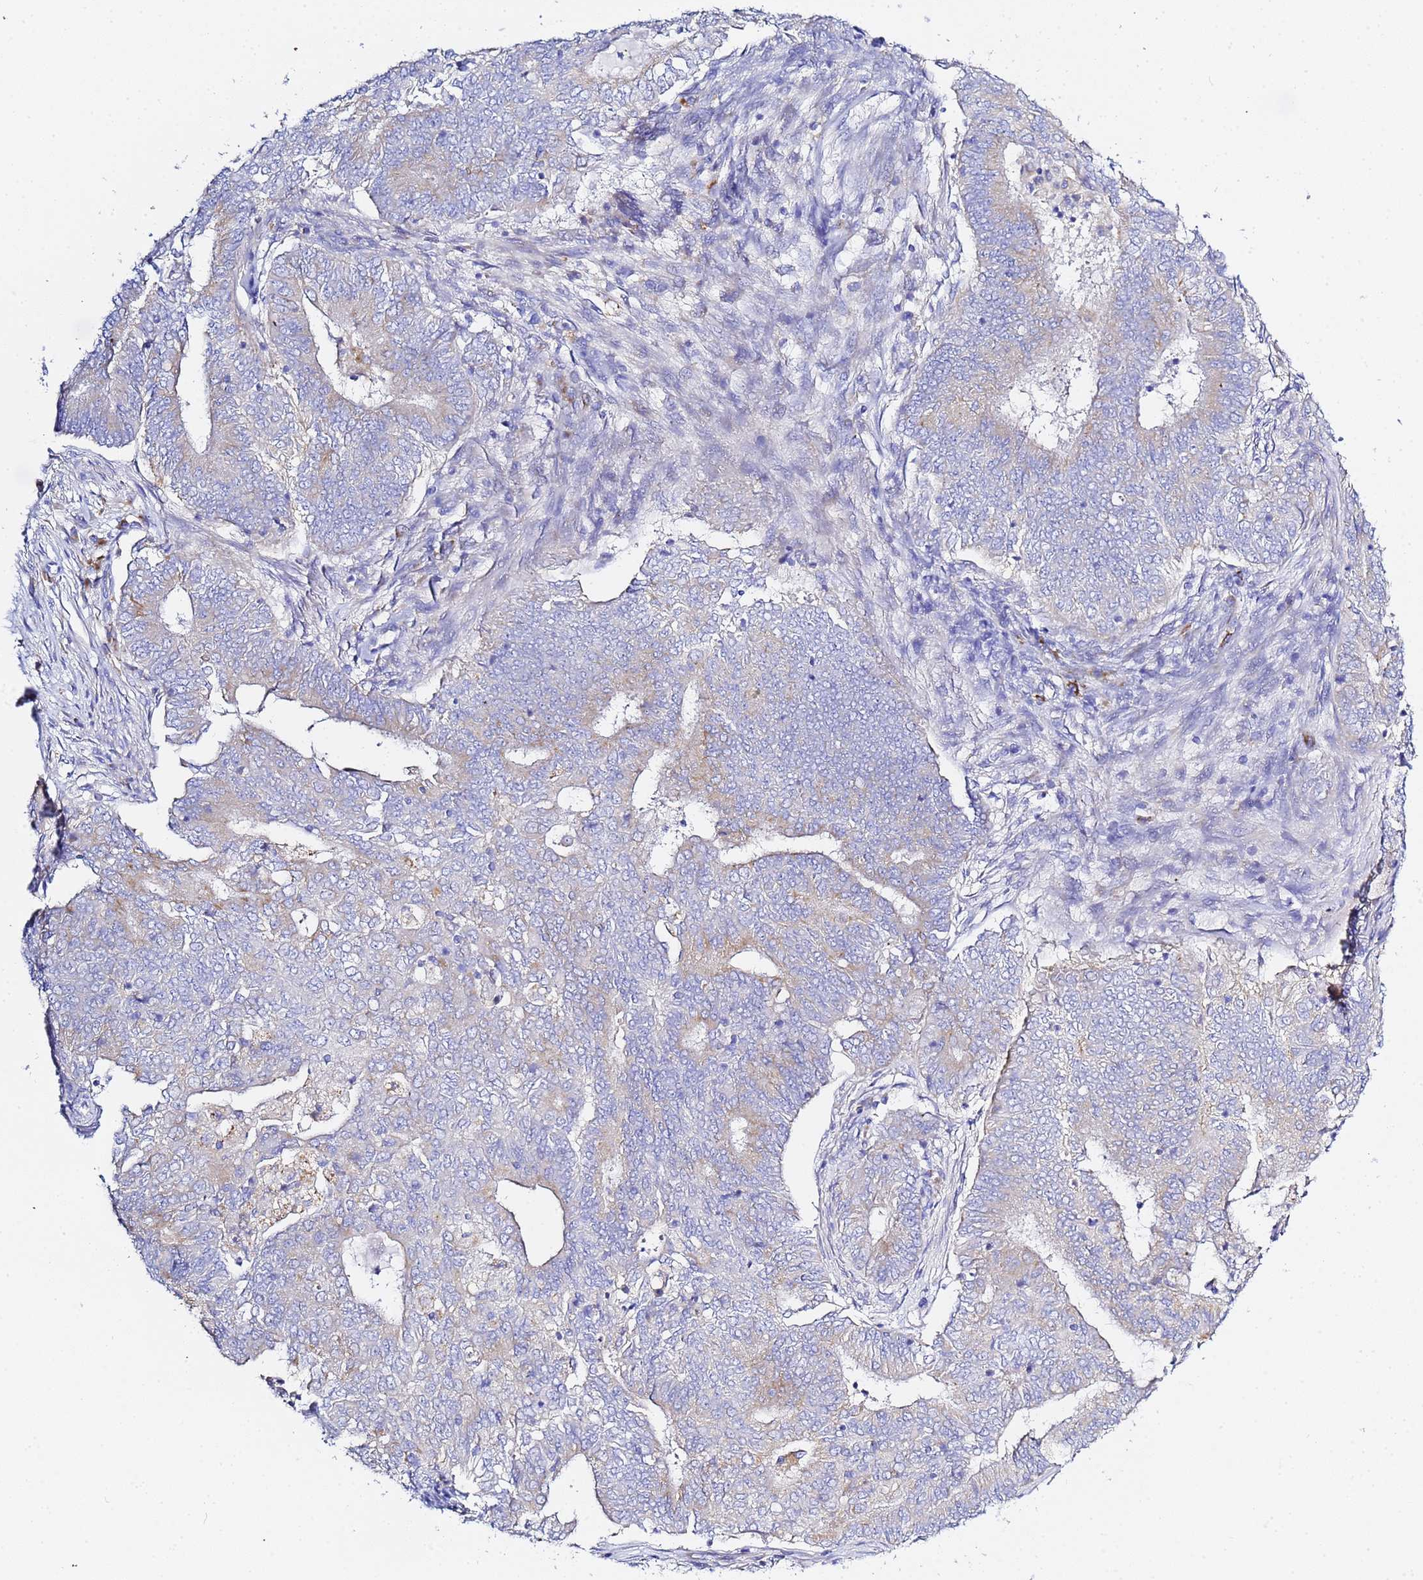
{"staining": {"intensity": "weak", "quantity": "<25%", "location": "cytoplasmic/membranous"}, "tissue": "endometrial cancer", "cell_type": "Tumor cells", "image_type": "cancer", "snomed": [{"axis": "morphology", "description": "Adenocarcinoma, NOS"}, {"axis": "topography", "description": "Endometrium"}], "caption": "Tumor cells are negative for protein expression in human endometrial cancer. The staining is performed using DAB brown chromogen with nuclei counter-stained in using hematoxylin.", "gene": "VTI1B", "patient": {"sex": "female", "age": 62}}